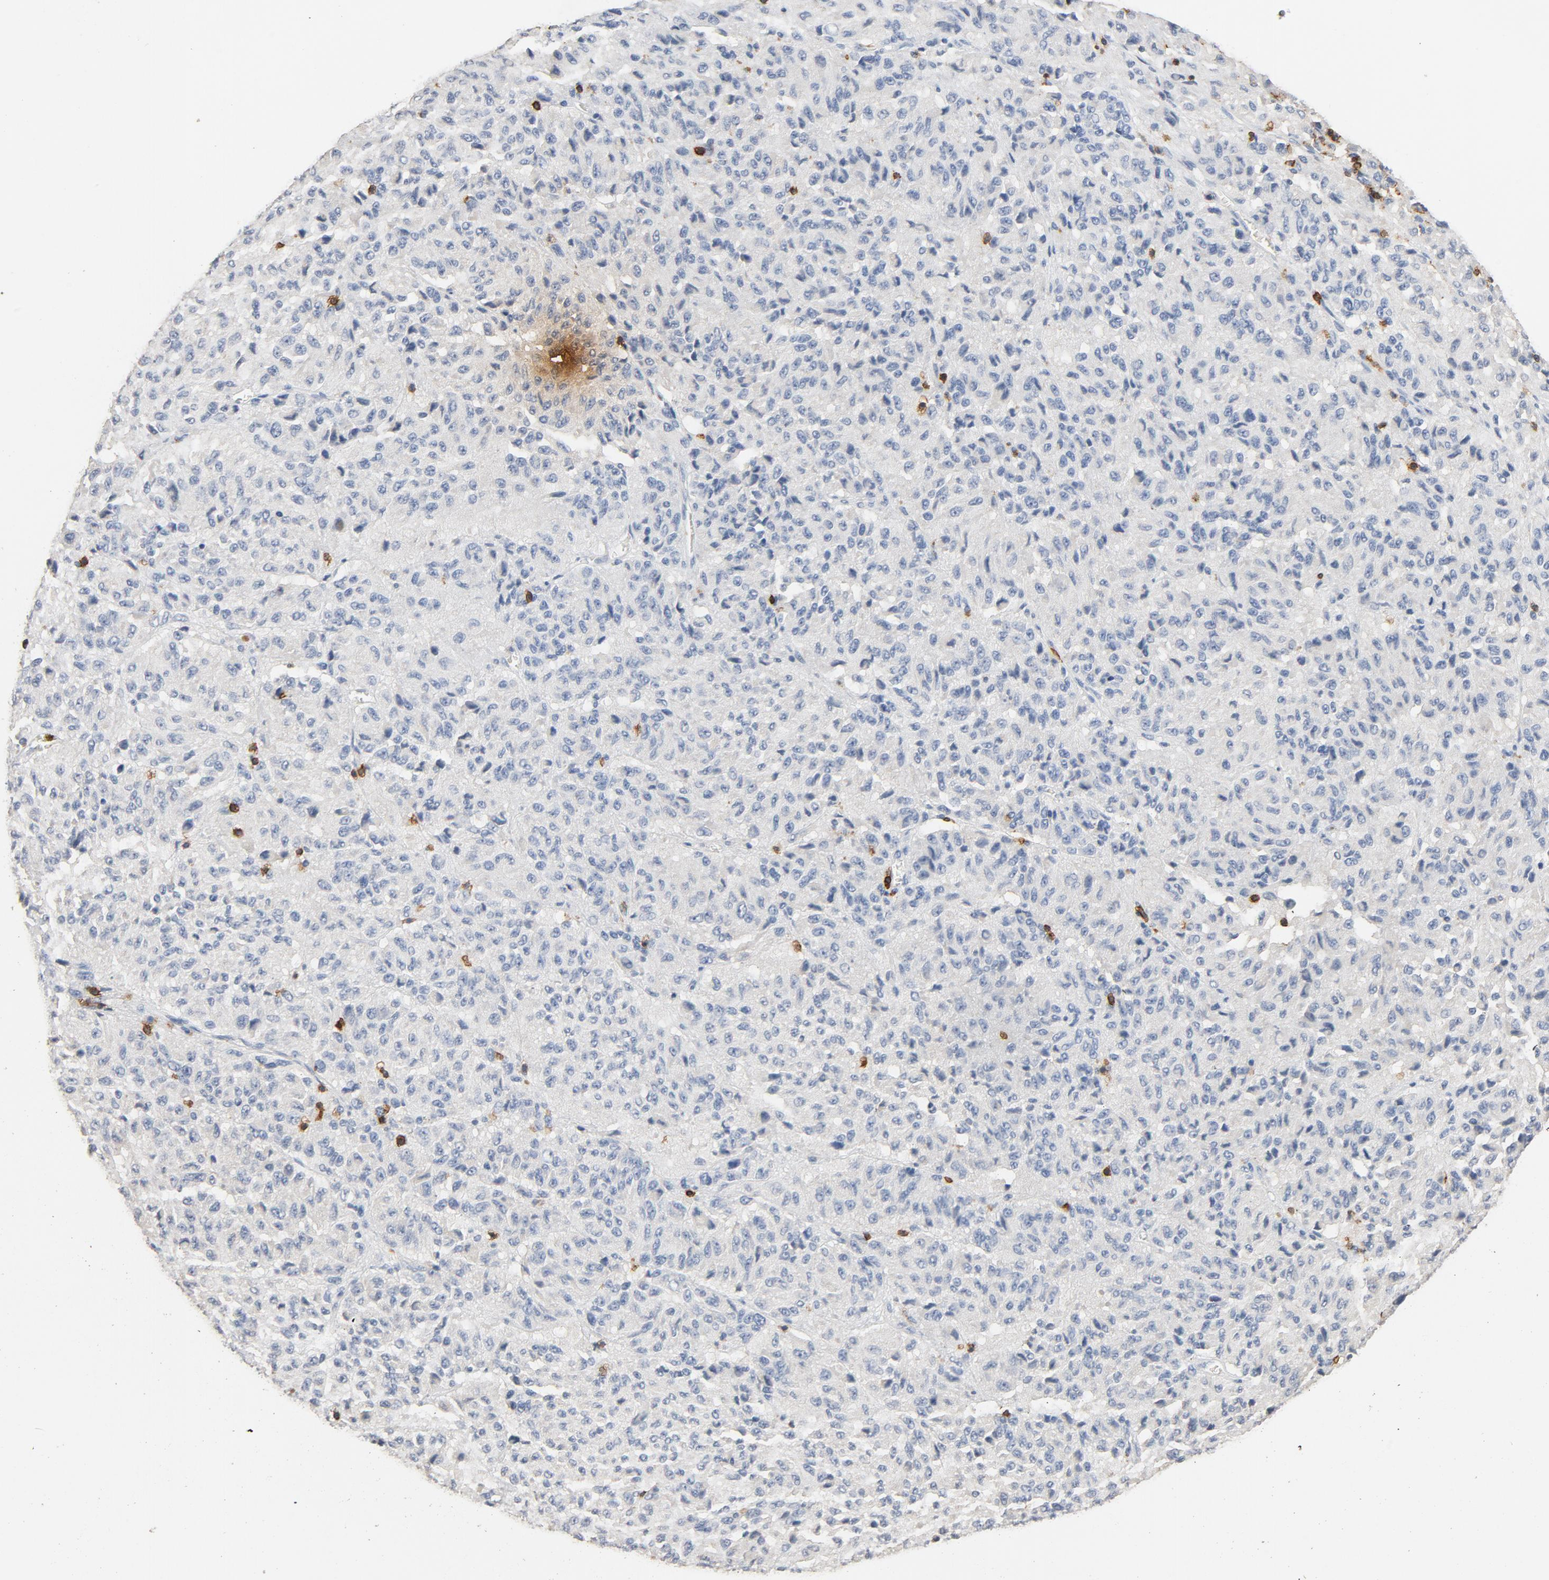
{"staining": {"intensity": "negative", "quantity": "none", "location": "none"}, "tissue": "melanoma", "cell_type": "Tumor cells", "image_type": "cancer", "snomed": [{"axis": "morphology", "description": "Malignant melanoma, Metastatic site"}, {"axis": "topography", "description": "Lung"}], "caption": "Immunohistochemical staining of human melanoma exhibits no significant staining in tumor cells.", "gene": "CD247", "patient": {"sex": "male", "age": 64}}